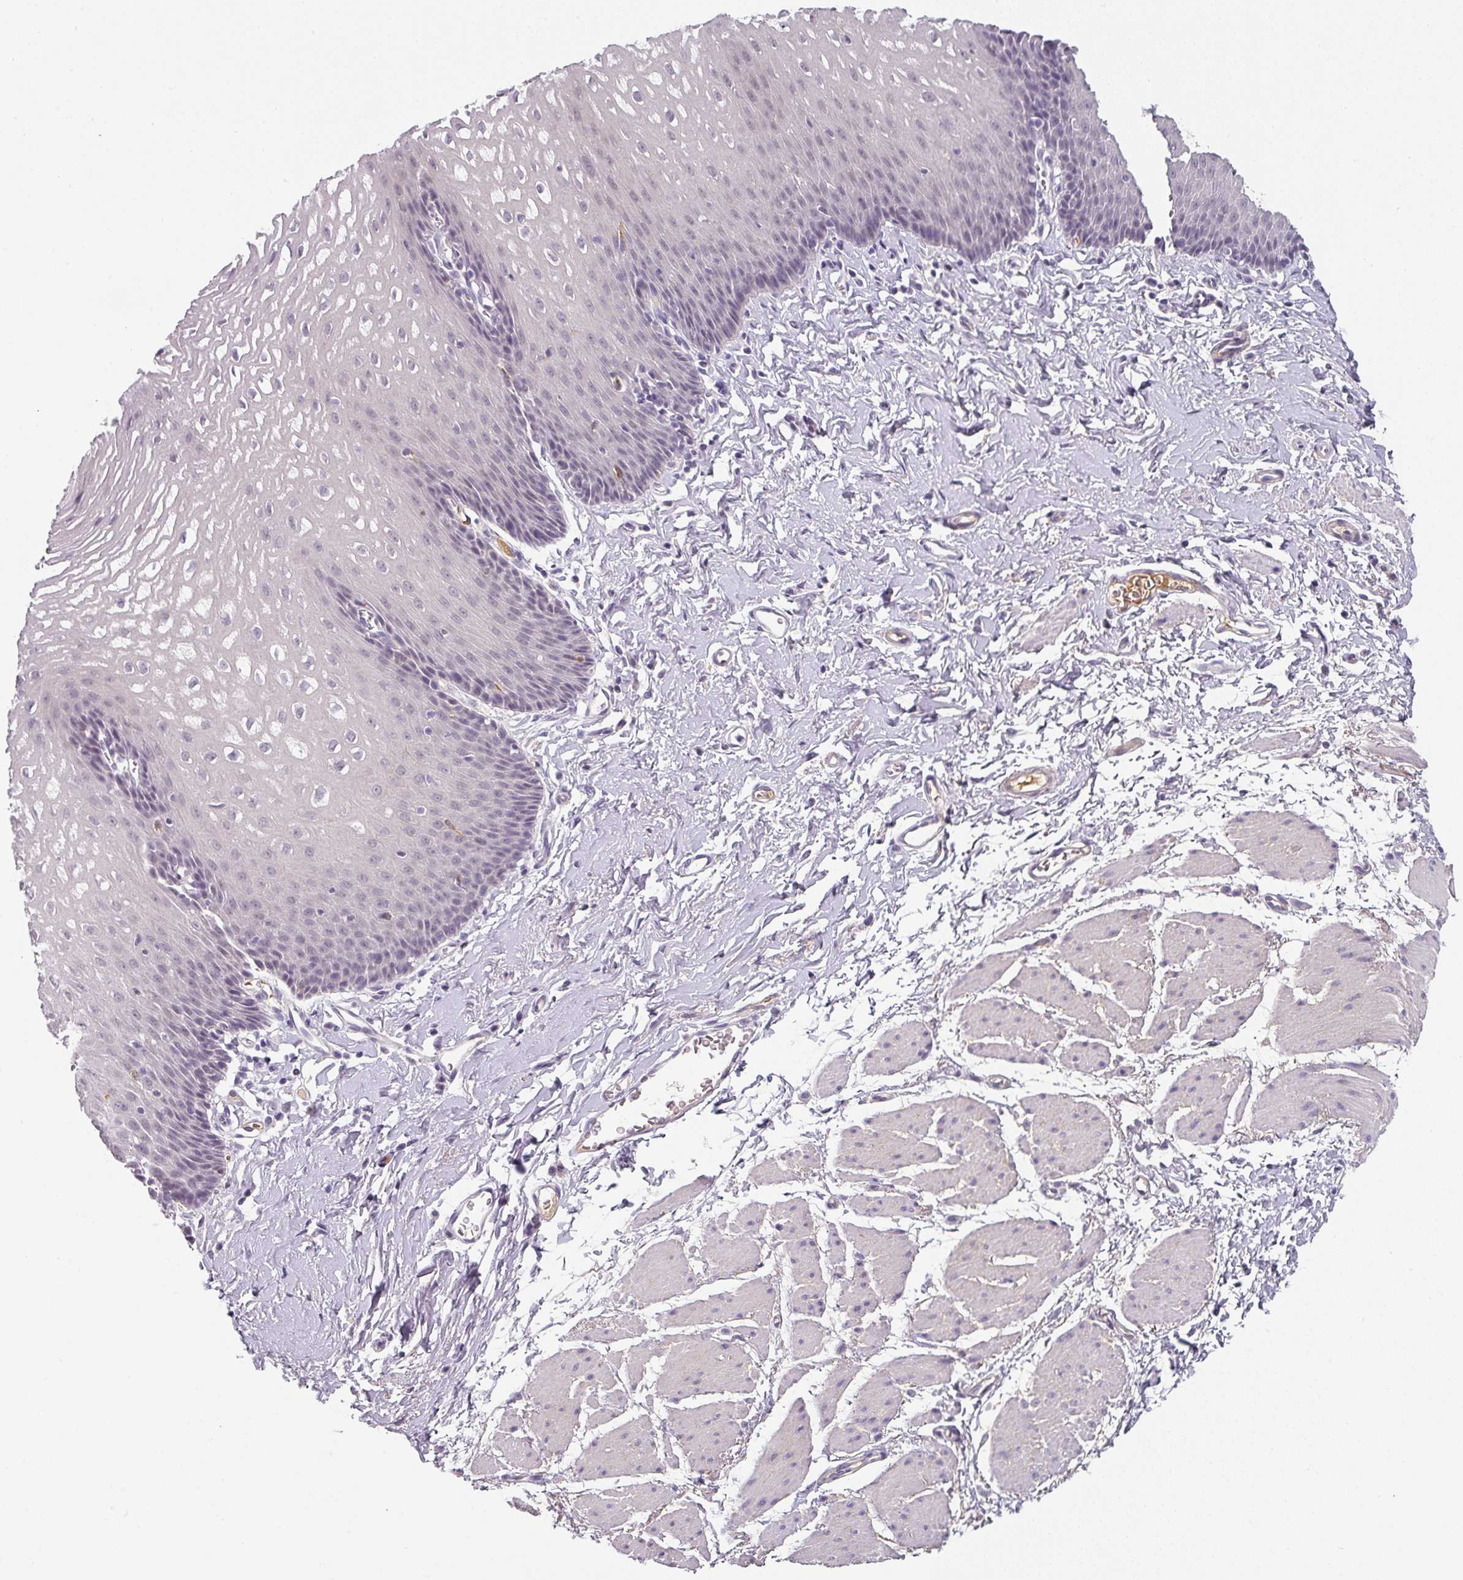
{"staining": {"intensity": "weak", "quantity": "25%-75%", "location": "nuclear"}, "tissue": "esophagus", "cell_type": "Squamous epithelial cells", "image_type": "normal", "snomed": [{"axis": "morphology", "description": "Normal tissue, NOS"}, {"axis": "topography", "description": "Esophagus"}], "caption": "A micrograph of human esophagus stained for a protein exhibits weak nuclear brown staining in squamous epithelial cells. The protein is stained brown, and the nuclei are stained in blue (DAB IHC with brightfield microscopy, high magnification).", "gene": "C1QB", "patient": {"sex": "male", "age": 70}}